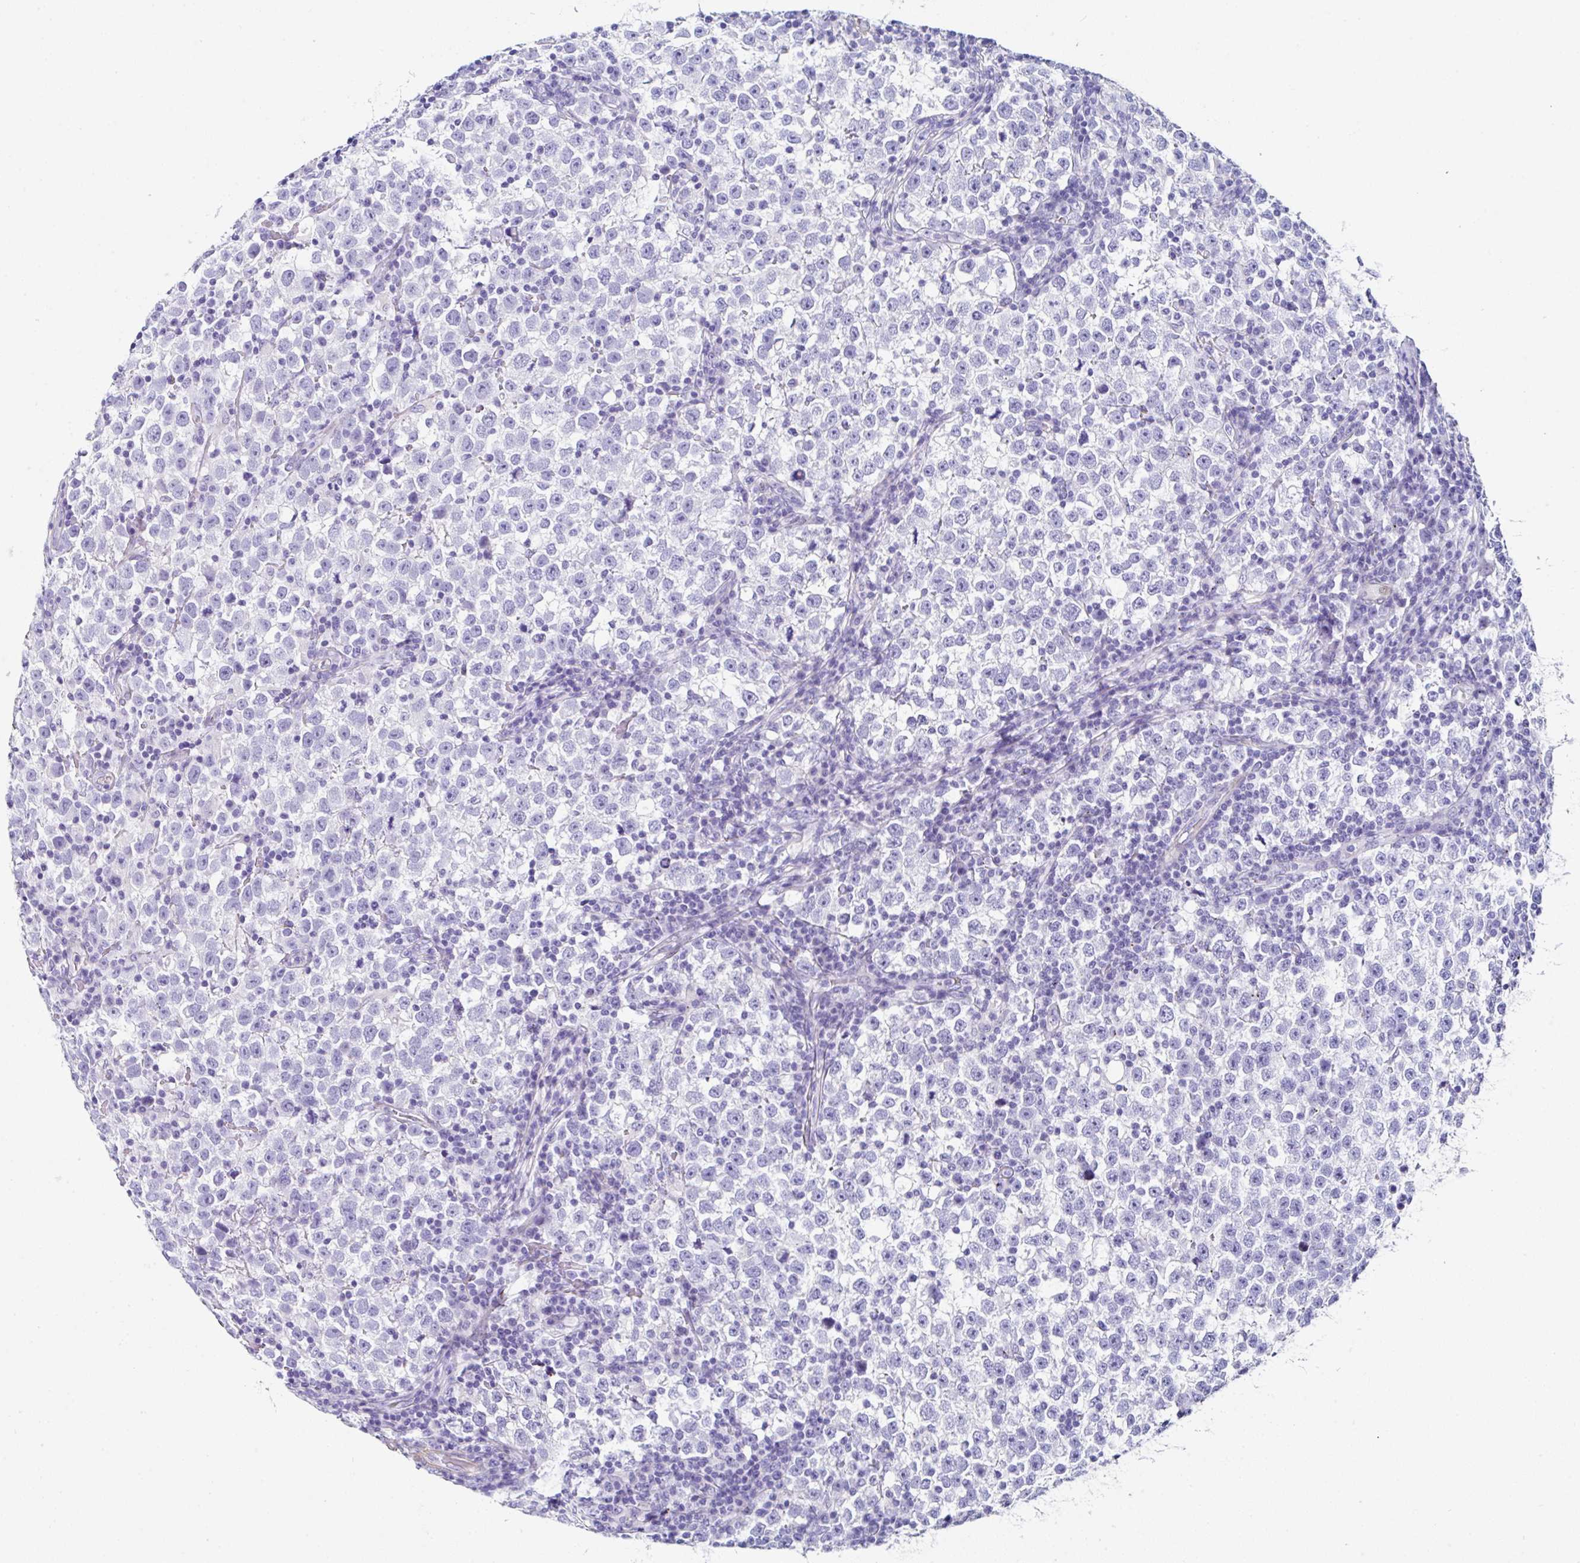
{"staining": {"intensity": "negative", "quantity": "none", "location": "none"}, "tissue": "testis cancer", "cell_type": "Tumor cells", "image_type": "cancer", "snomed": [{"axis": "morphology", "description": "Normal tissue, NOS"}, {"axis": "morphology", "description": "Seminoma, NOS"}, {"axis": "topography", "description": "Testis"}], "caption": "Human seminoma (testis) stained for a protein using immunohistochemistry (IHC) shows no expression in tumor cells.", "gene": "PPFIA4", "patient": {"sex": "male", "age": 43}}